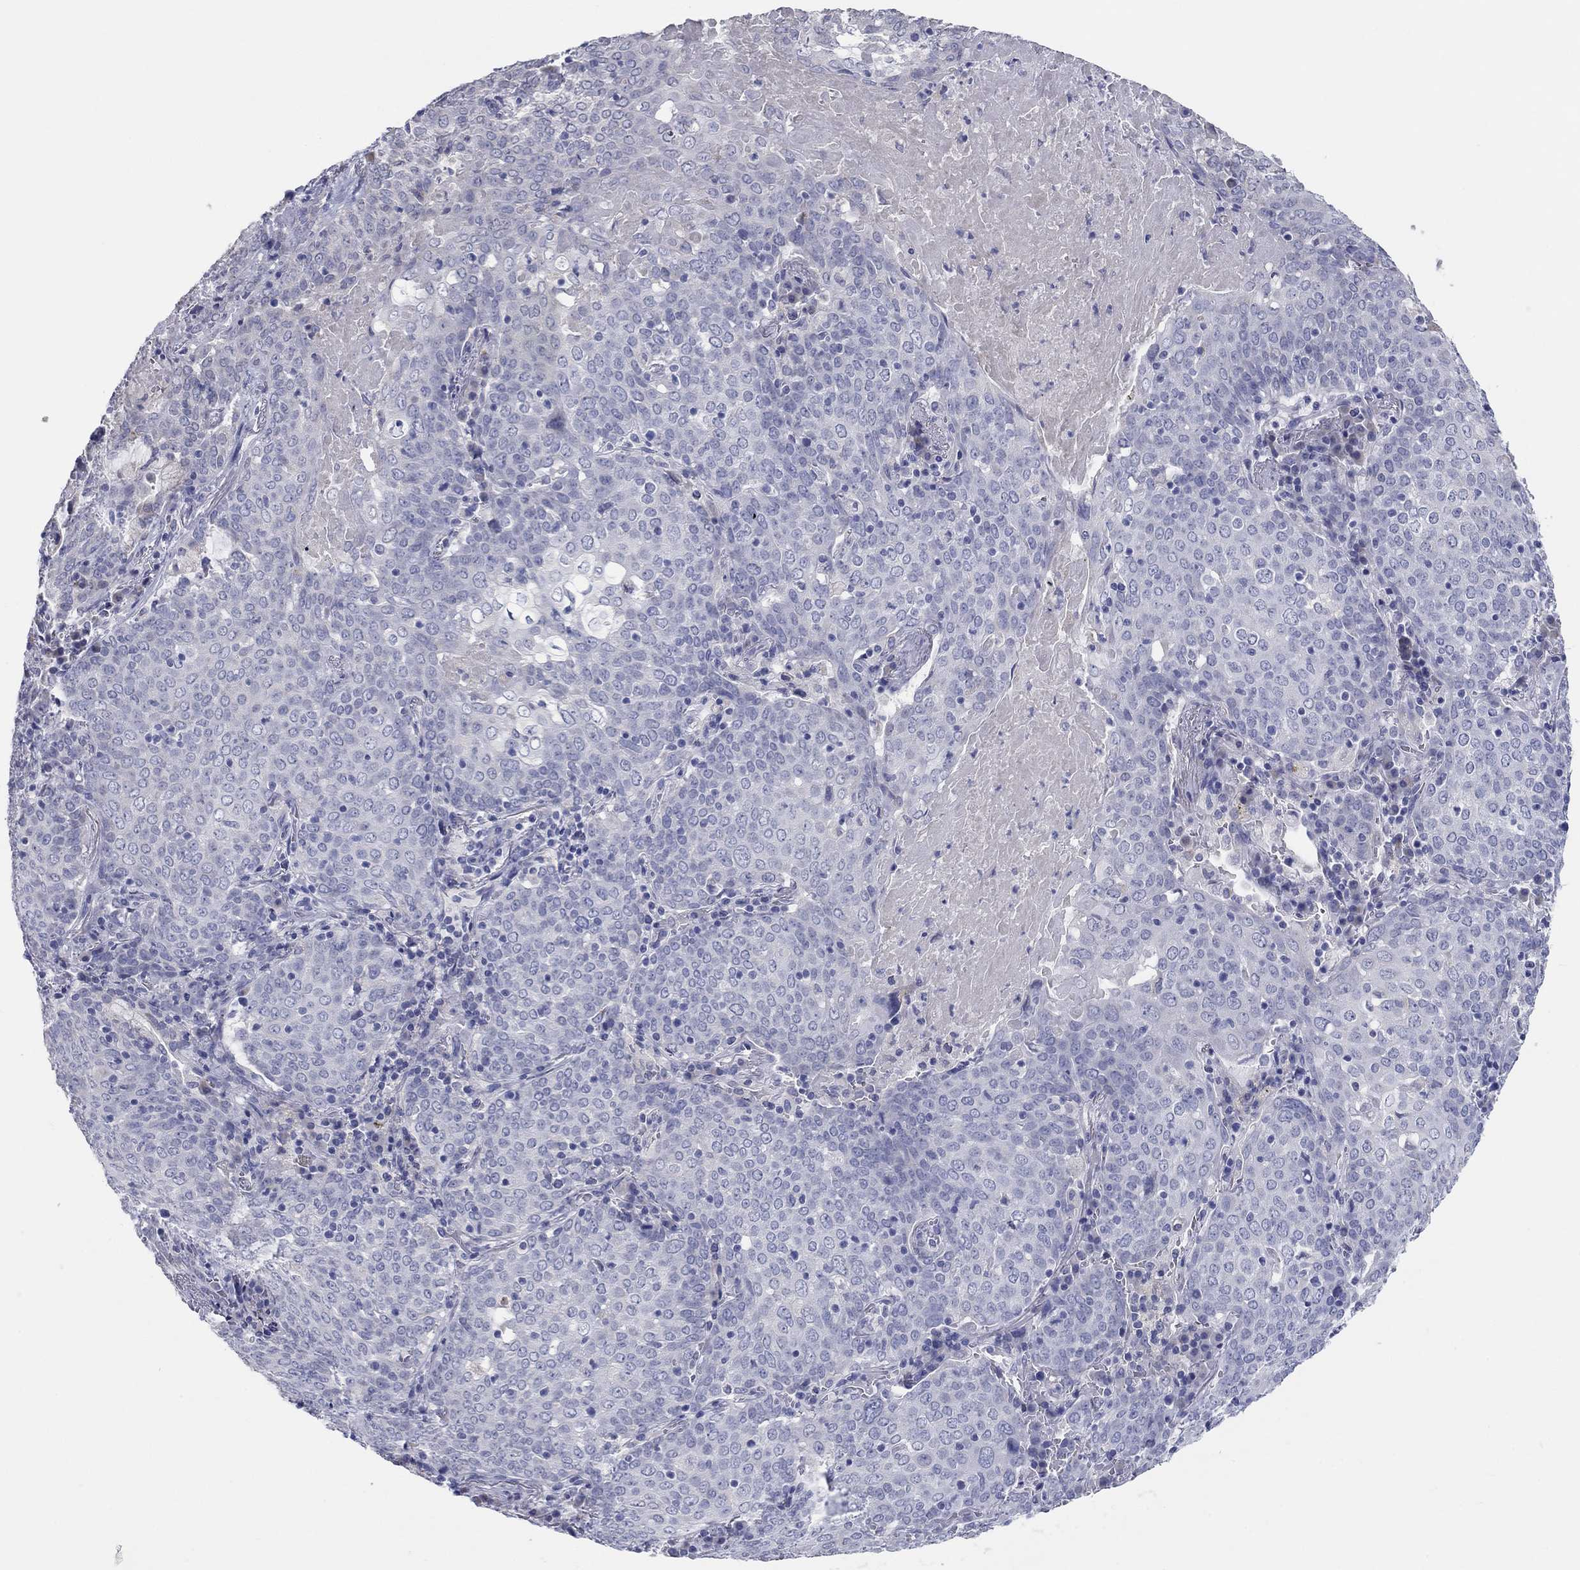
{"staining": {"intensity": "negative", "quantity": "none", "location": "none"}, "tissue": "lung cancer", "cell_type": "Tumor cells", "image_type": "cancer", "snomed": [{"axis": "morphology", "description": "Squamous cell carcinoma, NOS"}, {"axis": "topography", "description": "Lung"}], "caption": "This photomicrograph is of lung cancer stained with immunohistochemistry to label a protein in brown with the nuclei are counter-stained blue. There is no staining in tumor cells.", "gene": "LRRC4C", "patient": {"sex": "male", "age": 82}}